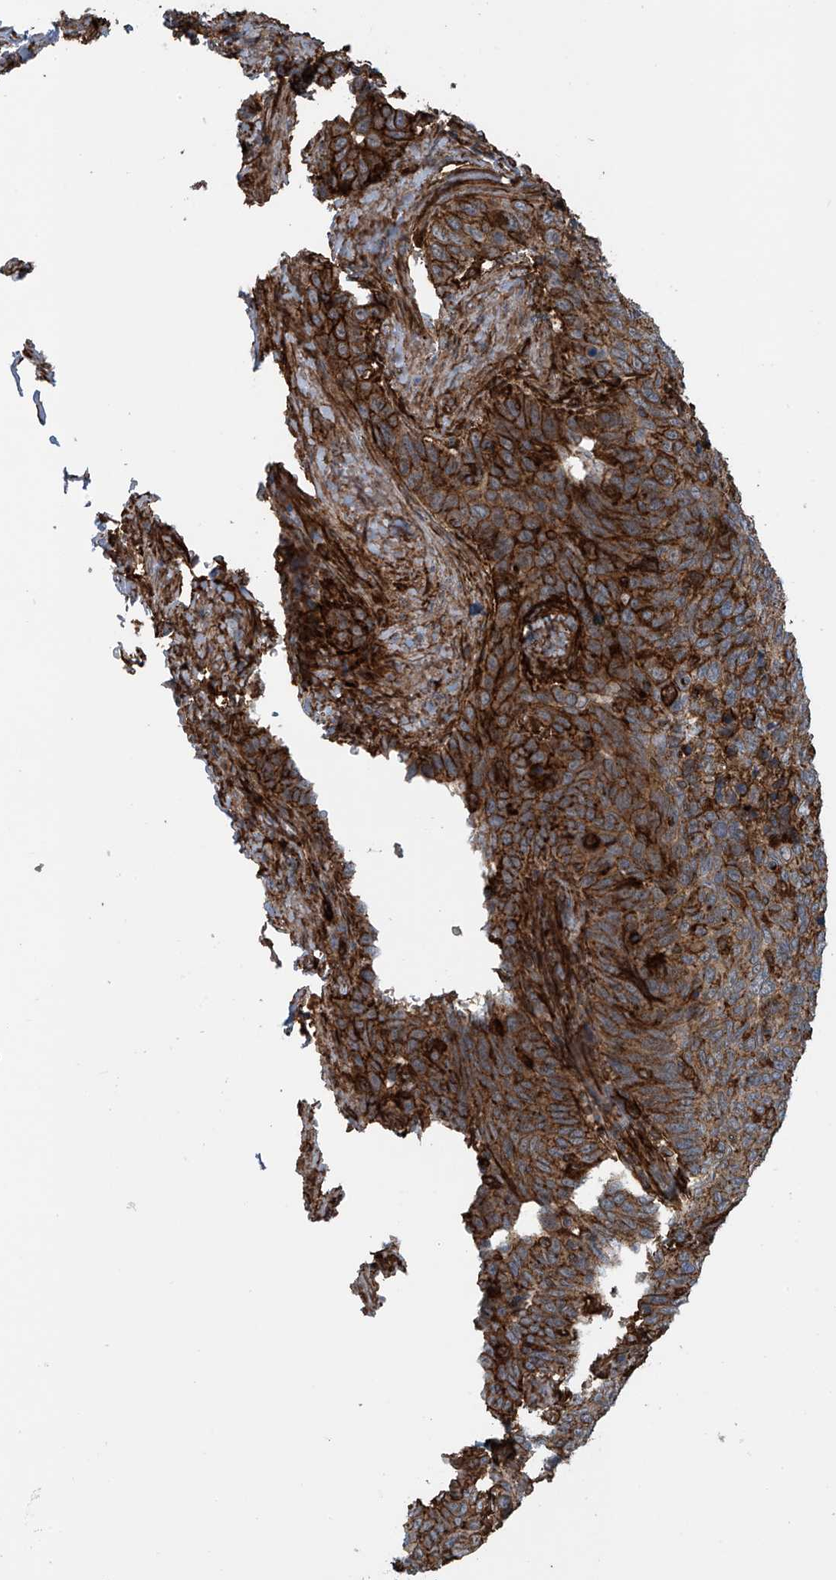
{"staining": {"intensity": "strong", "quantity": ">75%", "location": "cytoplasmic/membranous"}, "tissue": "cervical cancer", "cell_type": "Tumor cells", "image_type": "cancer", "snomed": [{"axis": "morphology", "description": "Squamous cell carcinoma, NOS"}, {"axis": "topography", "description": "Cervix"}], "caption": "The photomicrograph demonstrates a brown stain indicating the presence of a protein in the cytoplasmic/membranous of tumor cells in cervical cancer (squamous cell carcinoma). Nuclei are stained in blue.", "gene": "SLC9A2", "patient": {"sex": "female", "age": 60}}